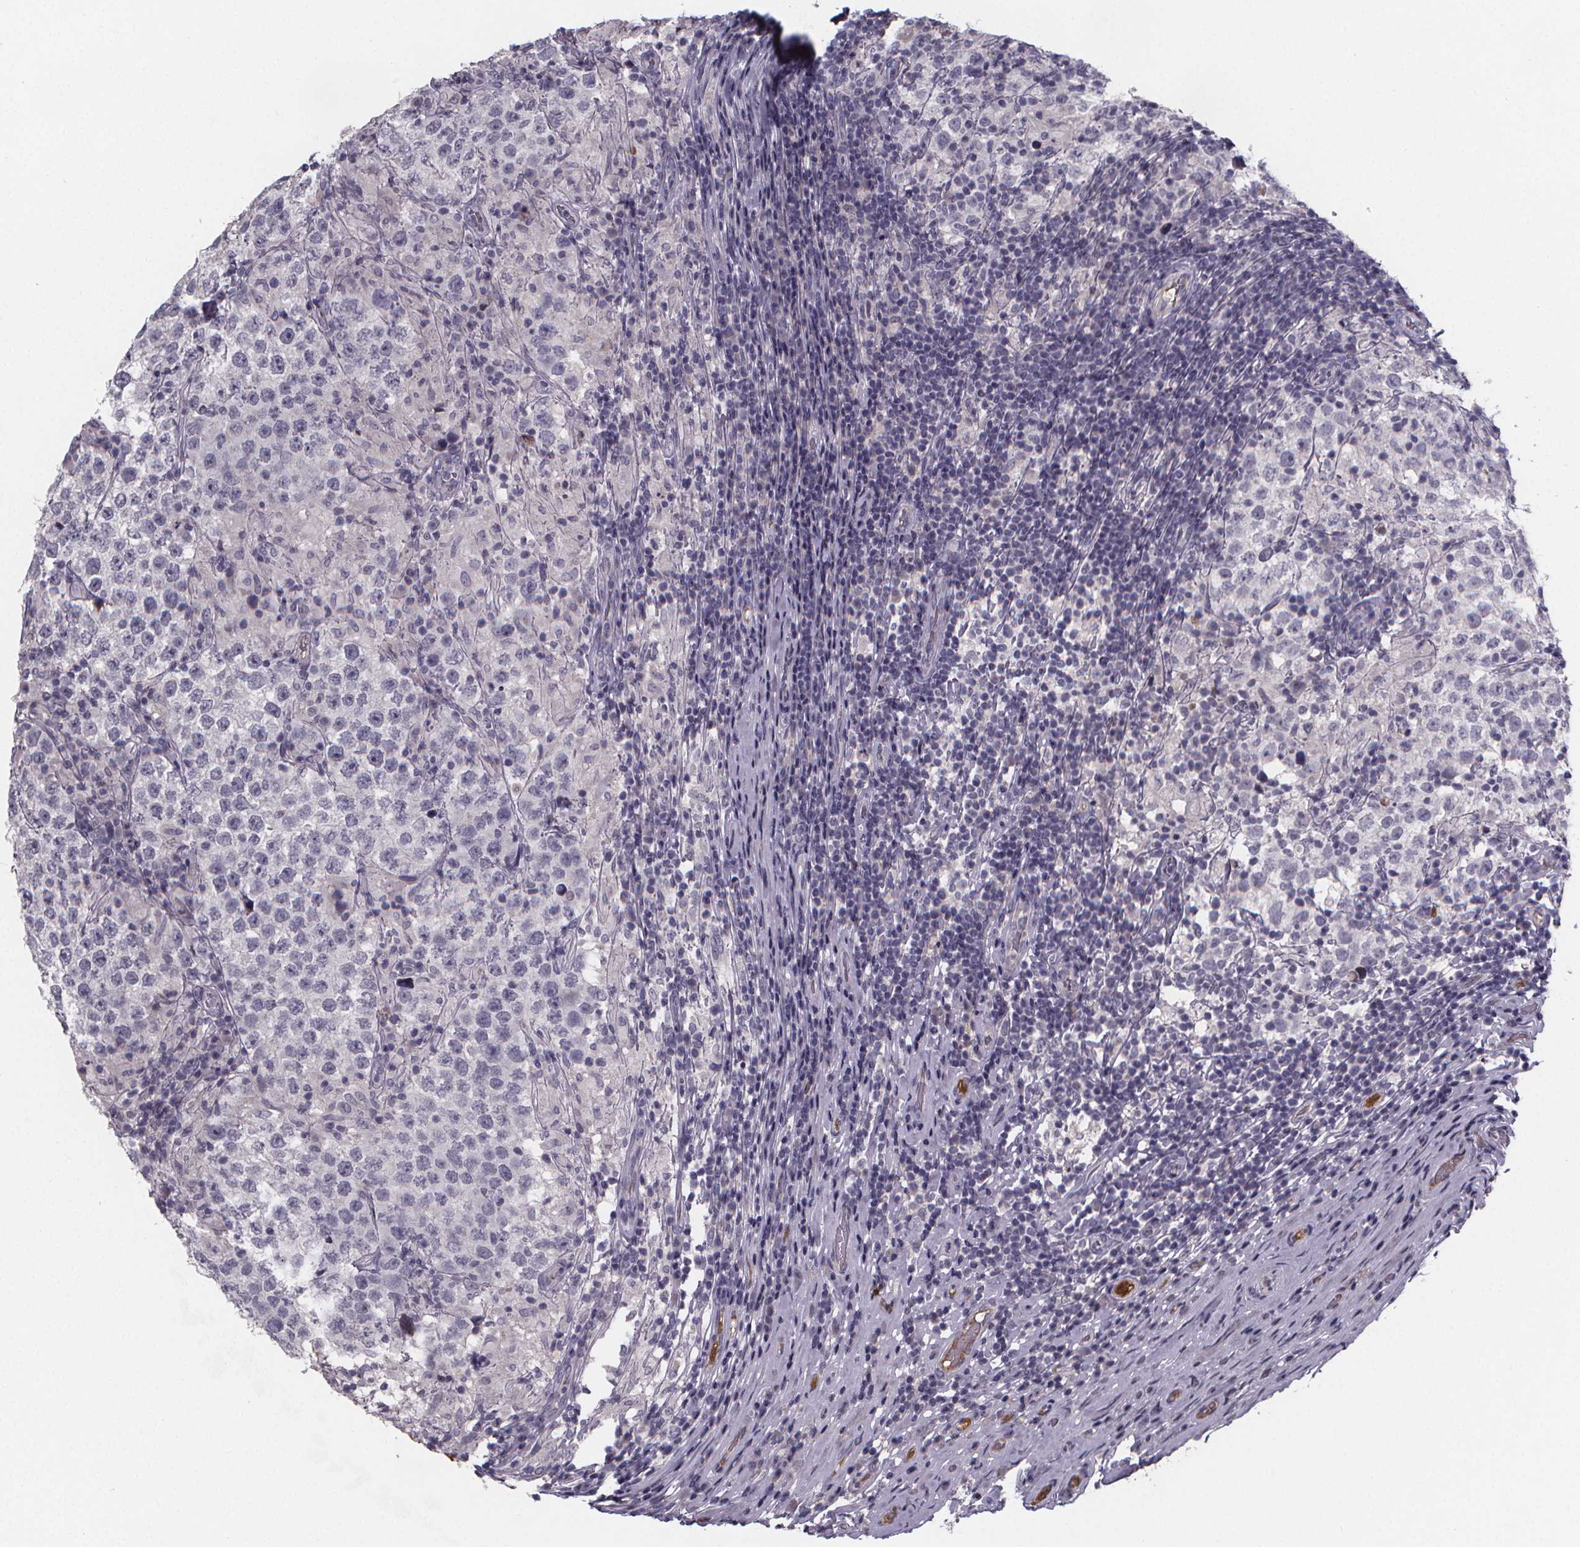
{"staining": {"intensity": "negative", "quantity": "none", "location": "none"}, "tissue": "testis cancer", "cell_type": "Tumor cells", "image_type": "cancer", "snomed": [{"axis": "morphology", "description": "Seminoma, NOS"}, {"axis": "morphology", "description": "Carcinoma, Embryonal, NOS"}, {"axis": "topography", "description": "Testis"}], "caption": "A histopathology image of human testis cancer (embryonal carcinoma) is negative for staining in tumor cells.", "gene": "AGT", "patient": {"sex": "male", "age": 41}}